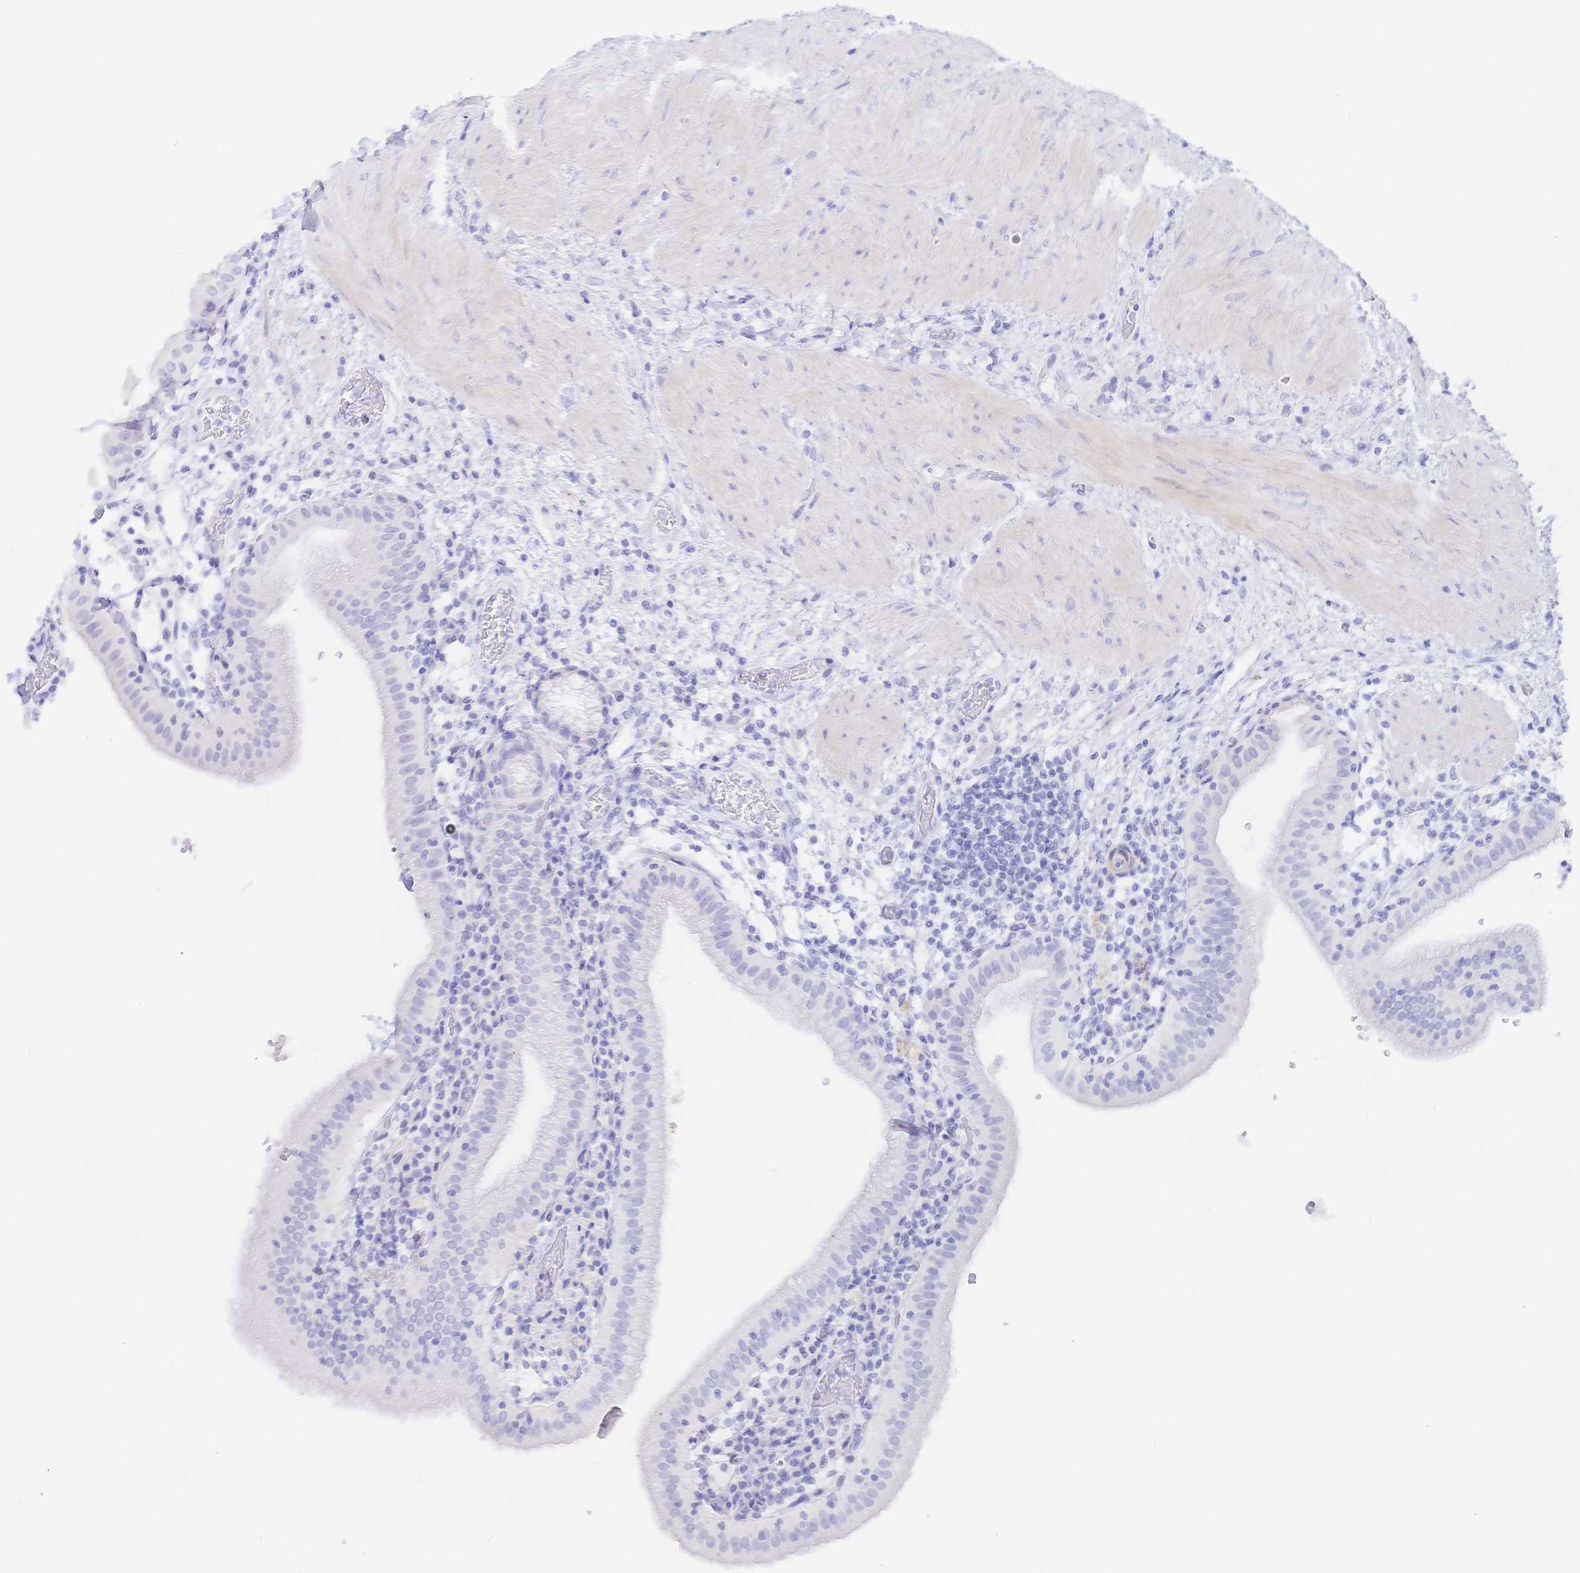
{"staining": {"intensity": "negative", "quantity": "none", "location": "none"}, "tissue": "gallbladder", "cell_type": "Glandular cells", "image_type": "normal", "snomed": [{"axis": "morphology", "description": "Normal tissue, NOS"}, {"axis": "topography", "description": "Gallbladder"}], "caption": "Micrograph shows no protein staining in glandular cells of benign gallbladder. Nuclei are stained in blue.", "gene": "KCNH6", "patient": {"sex": "male", "age": 26}}